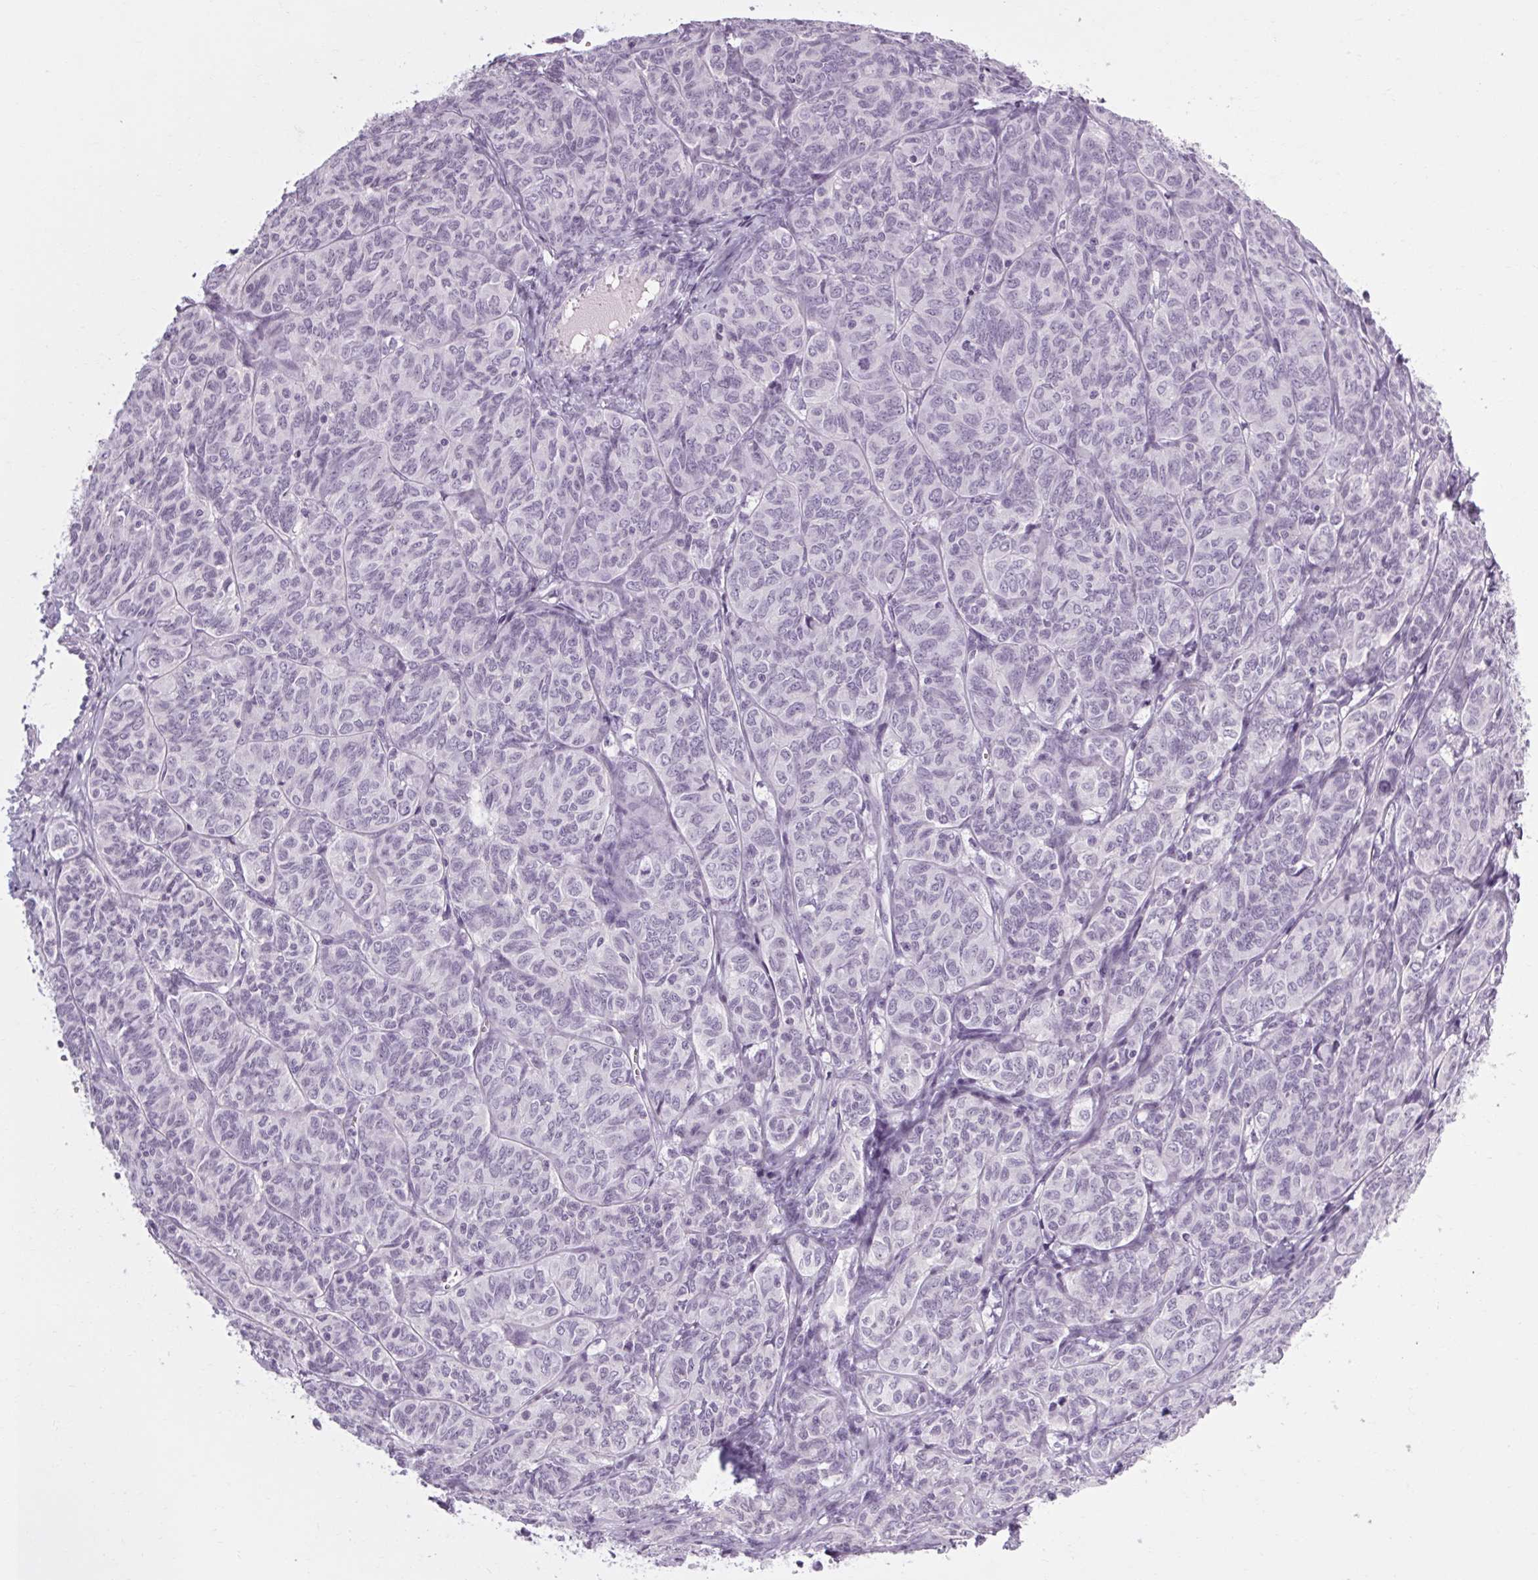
{"staining": {"intensity": "negative", "quantity": "none", "location": "none"}, "tissue": "ovarian cancer", "cell_type": "Tumor cells", "image_type": "cancer", "snomed": [{"axis": "morphology", "description": "Carcinoma, endometroid"}, {"axis": "topography", "description": "Ovary"}], "caption": "Immunohistochemistry image of neoplastic tissue: ovarian endometroid carcinoma stained with DAB (3,3'-diaminobenzidine) displays no significant protein expression in tumor cells.", "gene": "POMC", "patient": {"sex": "female", "age": 80}}